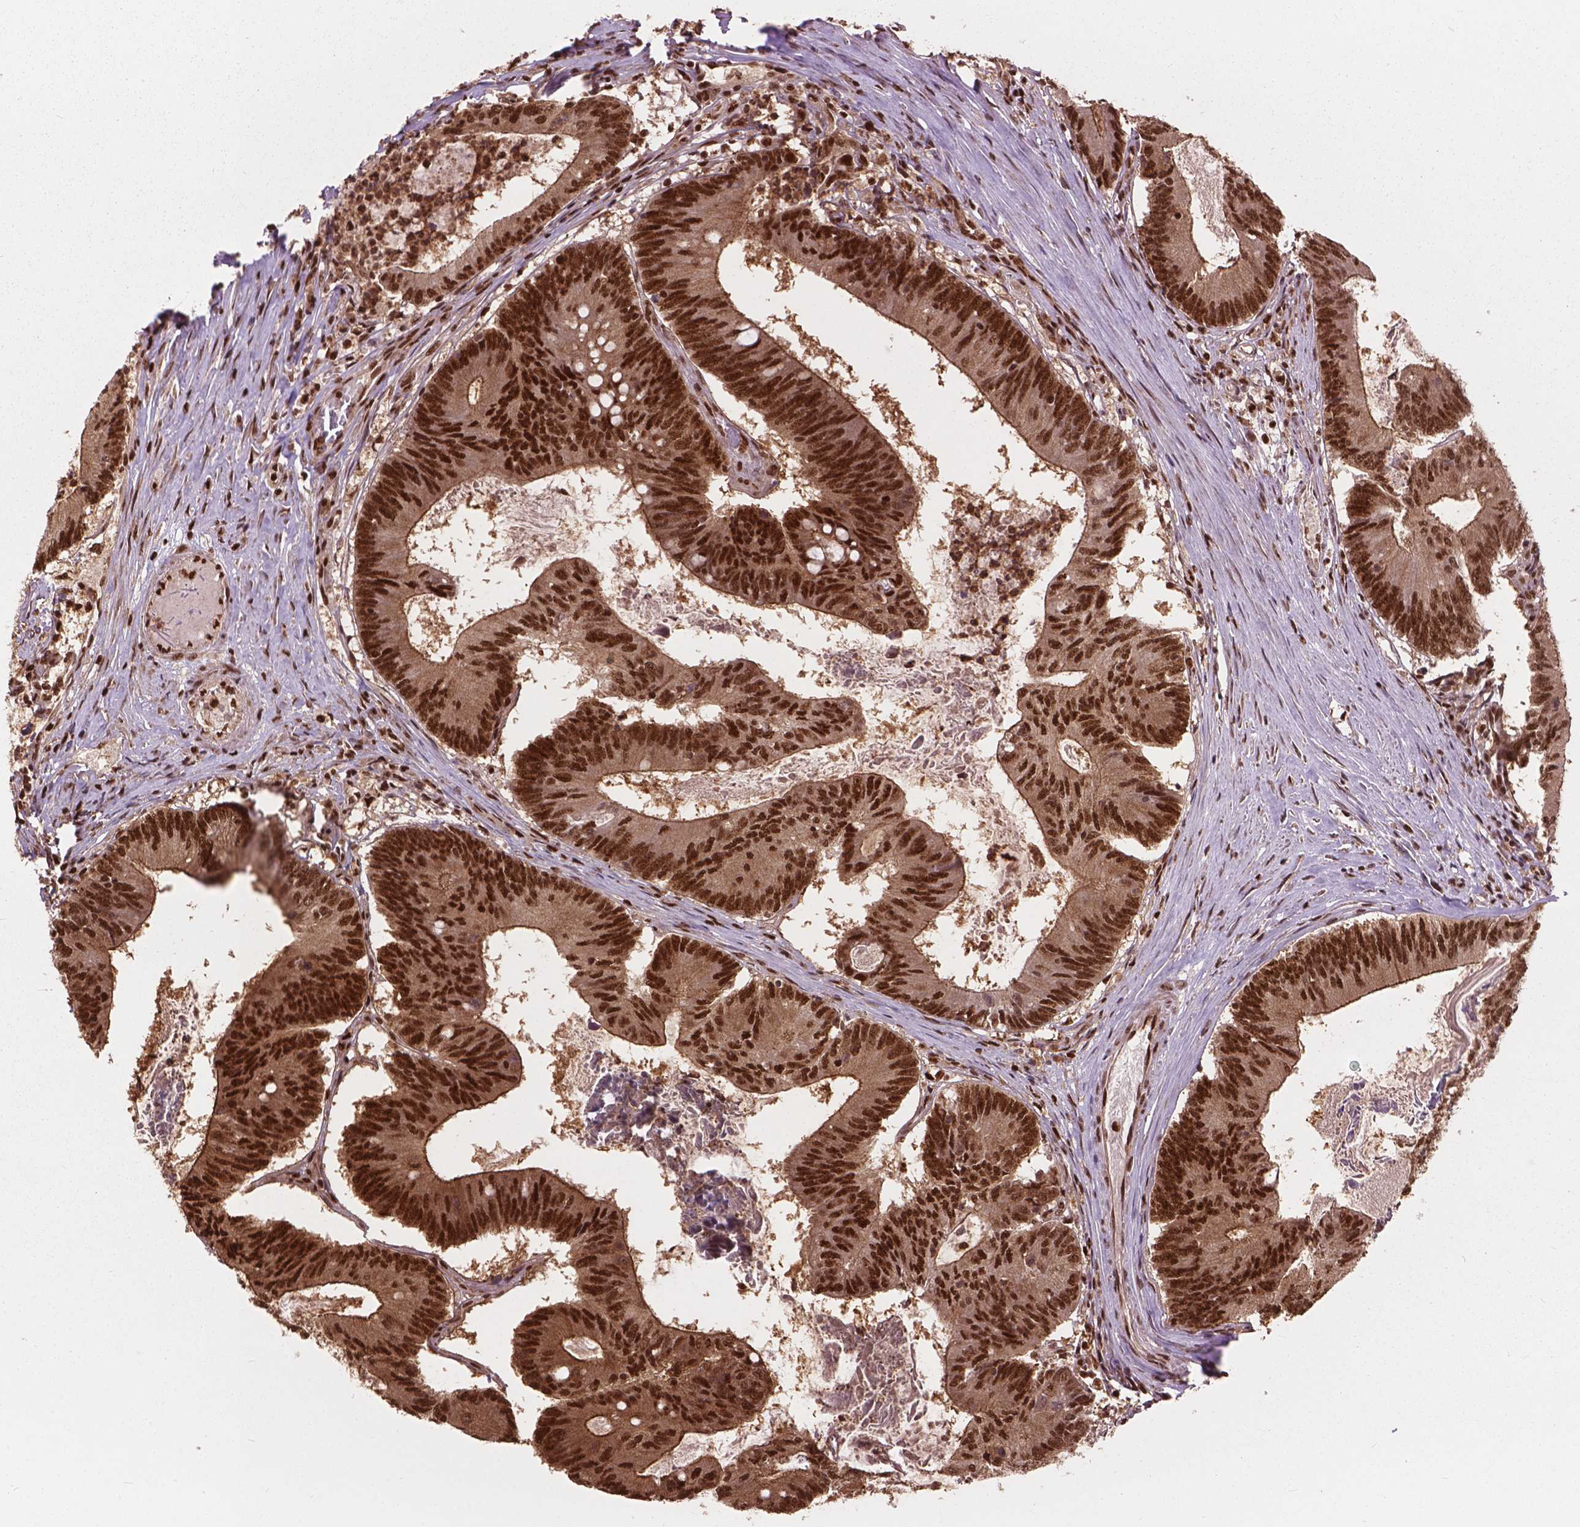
{"staining": {"intensity": "moderate", "quantity": ">75%", "location": "nuclear"}, "tissue": "colorectal cancer", "cell_type": "Tumor cells", "image_type": "cancer", "snomed": [{"axis": "morphology", "description": "Adenocarcinoma, NOS"}, {"axis": "topography", "description": "Colon"}], "caption": "Adenocarcinoma (colorectal) tissue demonstrates moderate nuclear staining in about >75% of tumor cells", "gene": "ANP32B", "patient": {"sex": "female", "age": 70}}